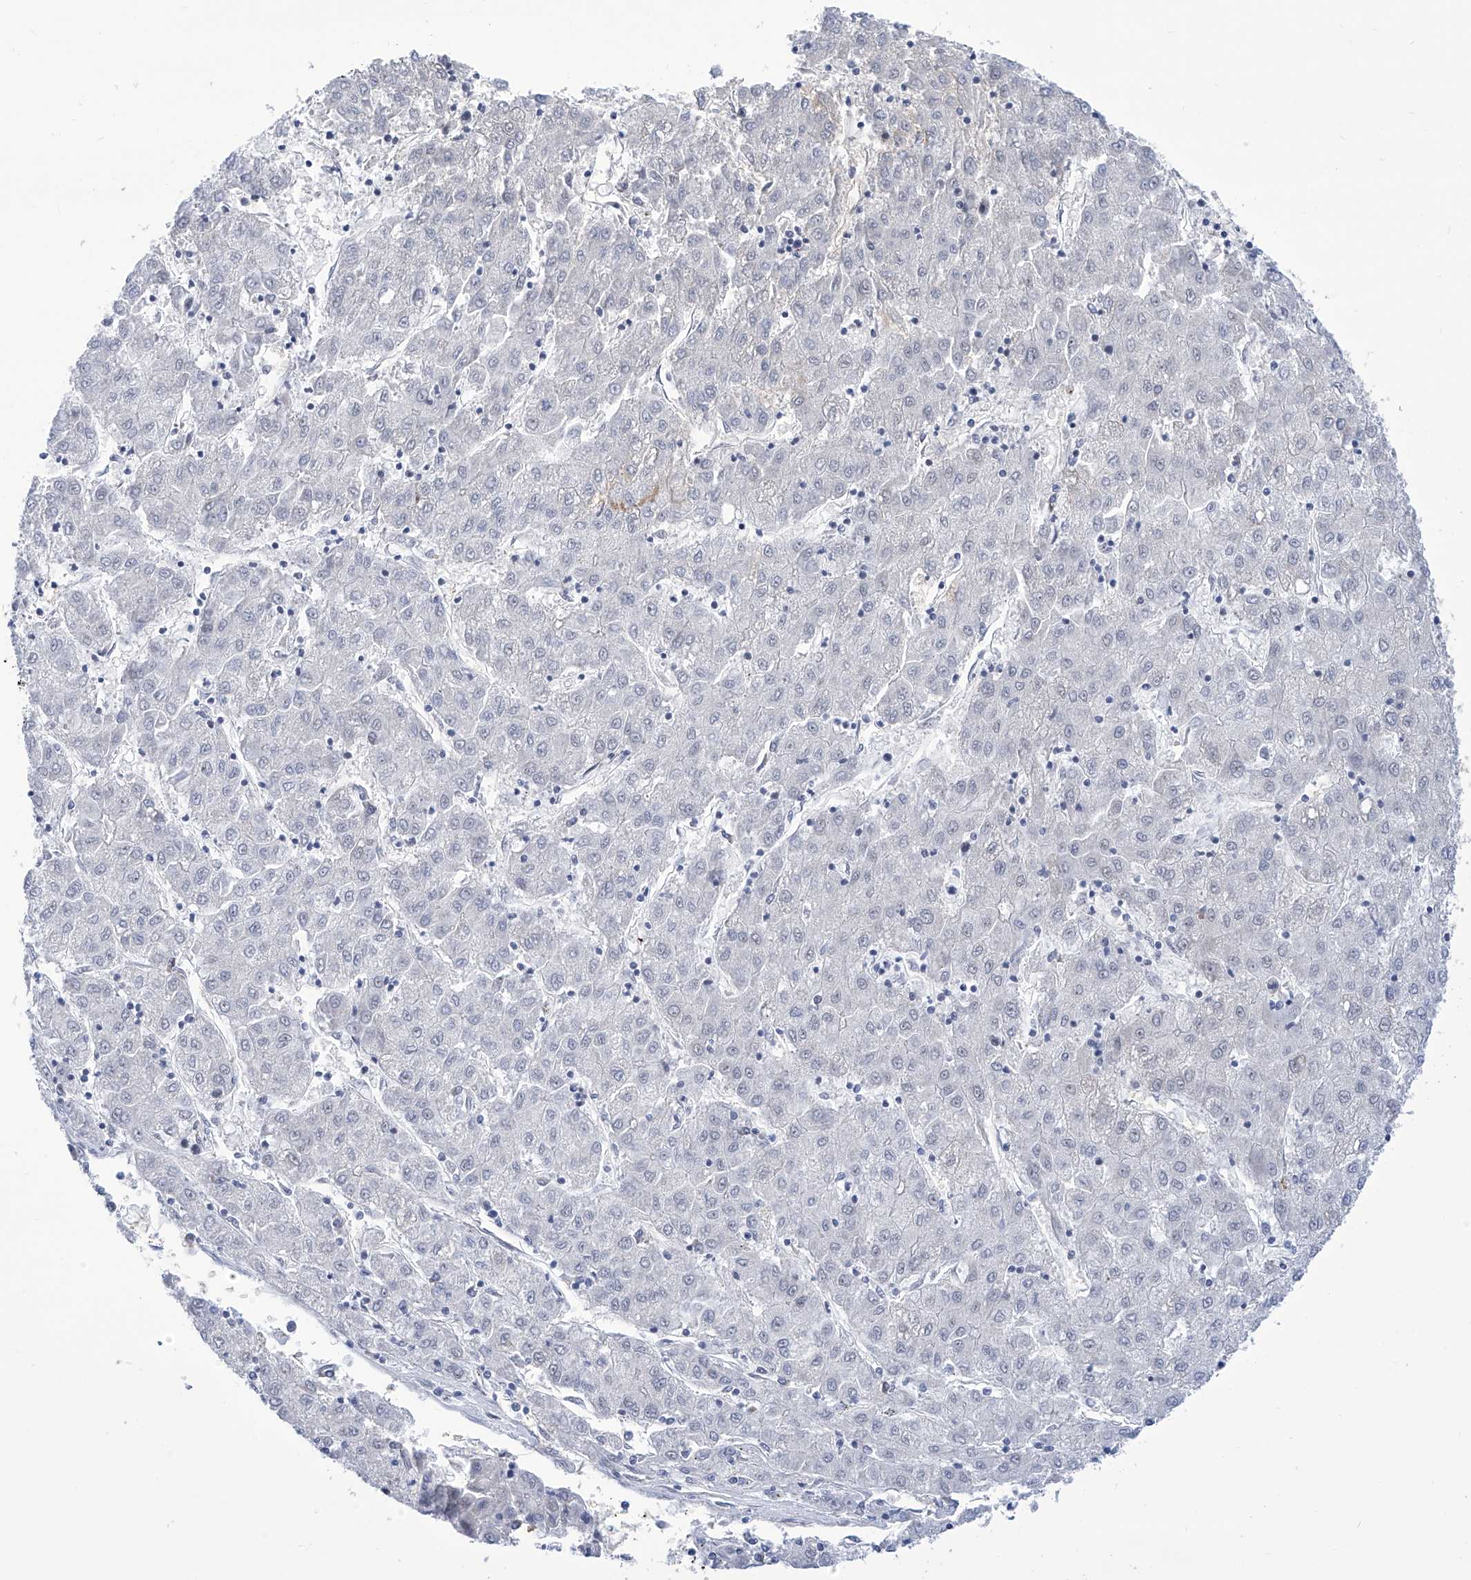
{"staining": {"intensity": "negative", "quantity": "none", "location": "none"}, "tissue": "liver cancer", "cell_type": "Tumor cells", "image_type": "cancer", "snomed": [{"axis": "morphology", "description": "Carcinoma, Hepatocellular, NOS"}, {"axis": "topography", "description": "Liver"}], "caption": "Tumor cells are negative for protein expression in human hepatocellular carcinoma (liver). (DAB immunohistochemistry visualized using brightfield microscopy, high magnification).", "gene": "SART1", "patient": {"sex": "male", "age": 72}}